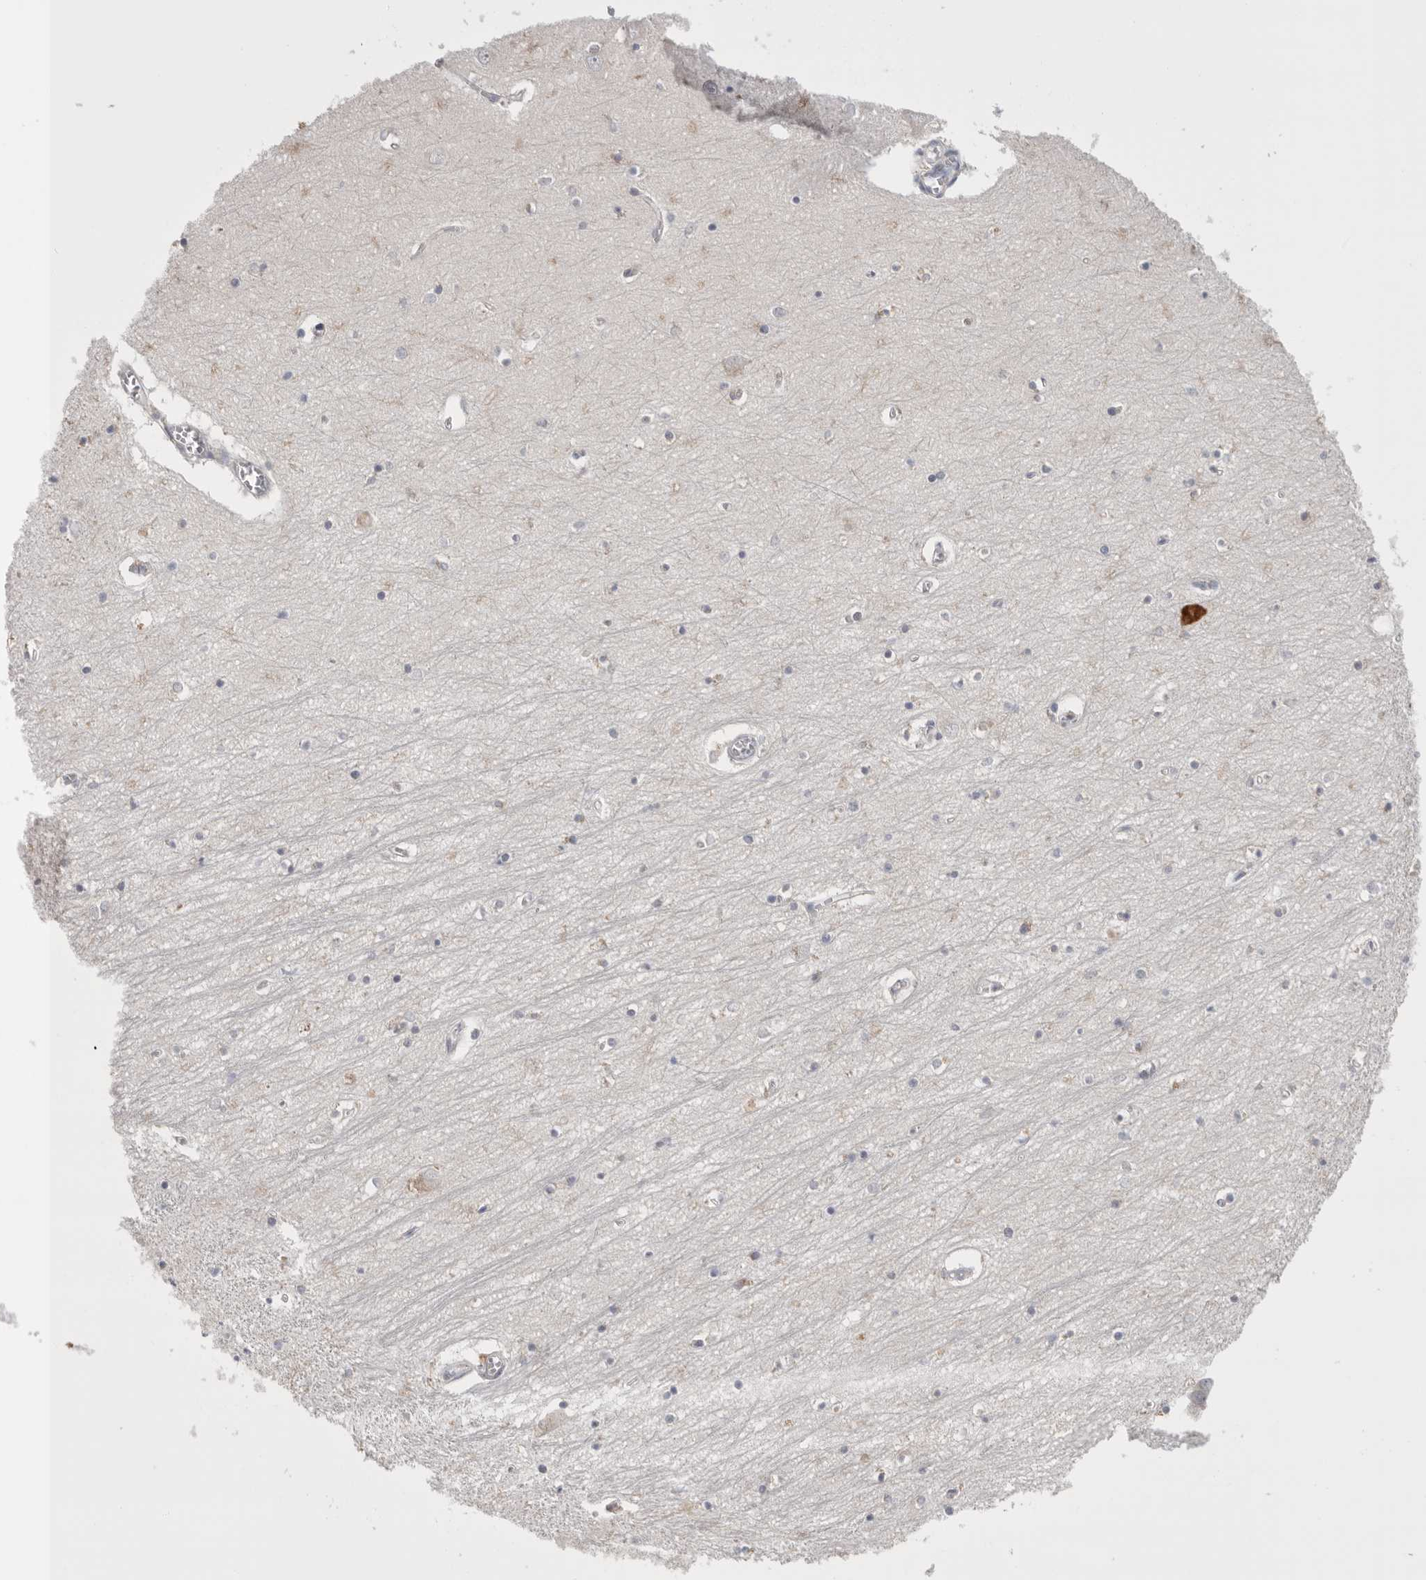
{"staining": {"intensity": "weak", "quantity": "<25%", "location": "cytoplasmic/membranous"}, "tissue": "hippocampus", "cell_type": "Glial cells", "image_type": "normal", "snomed": [{"axis": "morphology", "description": "Normal tissue, NOS"}, {"axis": "topography", "description": "Hippocampus"}], "caption": "This is an immunohistochemistry photomicrograph of normal human hippocampus. There is no expression in glial cells.", "gene": "CCDC126", "patient": {"sex": "male", "age": 70}}